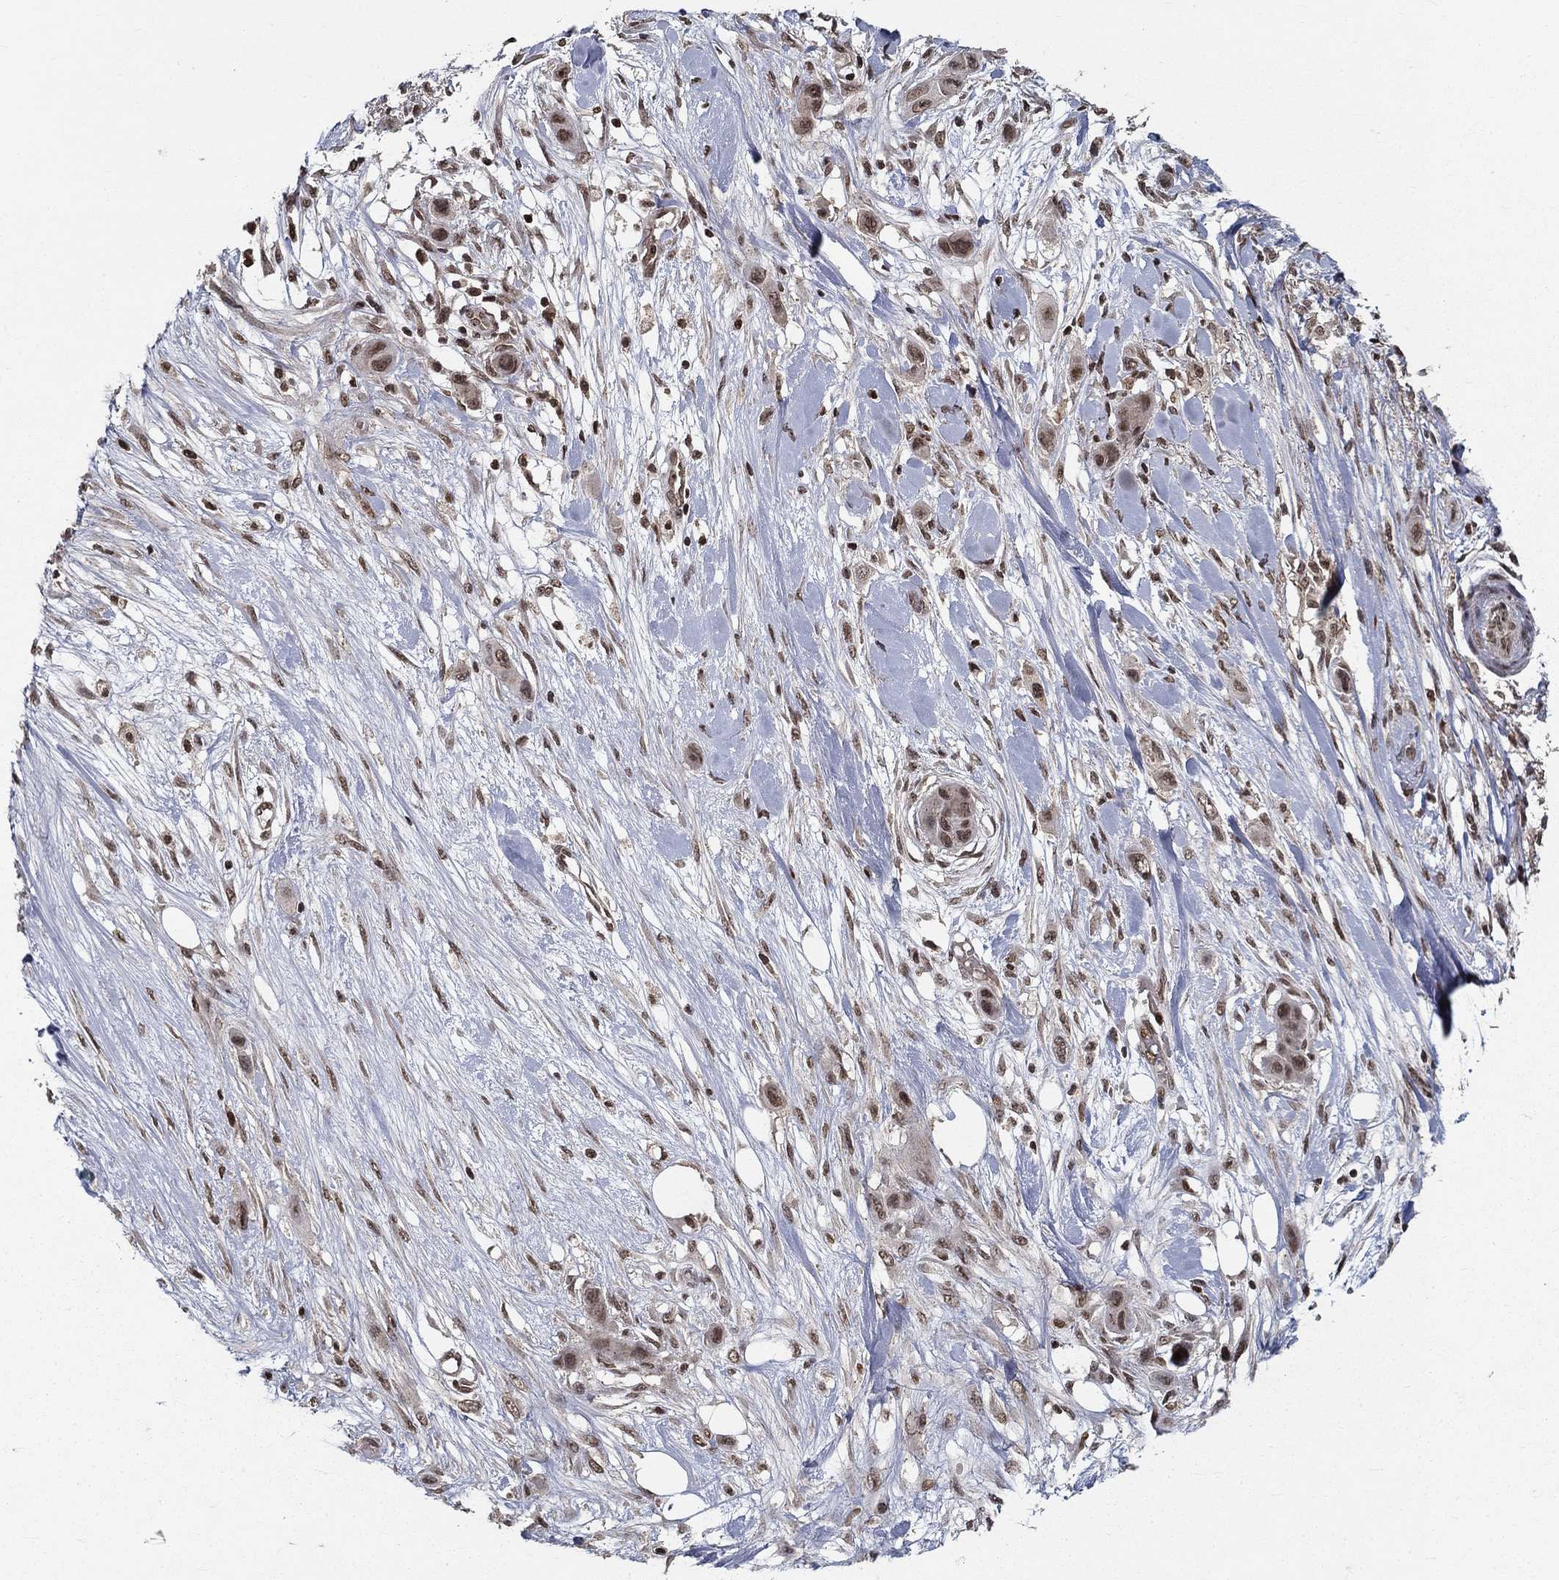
{"staining": {"intensity": "moderate", "quantity": "25%-75%", "location": "nuclear"}, "tissue": "skin cancer", "cell_type": "Tumor cells", "image_type": "cancer", "snomed": [{"axis": "morphology", "description": "Squamous cell carcinoma, NOS"}, {"axis": "topography", "description": "Skin"}], "caption": "Brown immunohistochemical staining in human skin cancer (squamous cell carcinoma) displays moderate nuclear expression in about 25%-75% of tumor cells. (DAB (3,3'-diaminobenzidine) = brown stain, brightfield microscopy at high magnification).", "gene": "CDCA7L", "patient": {"sex": "male", "age": 79}}